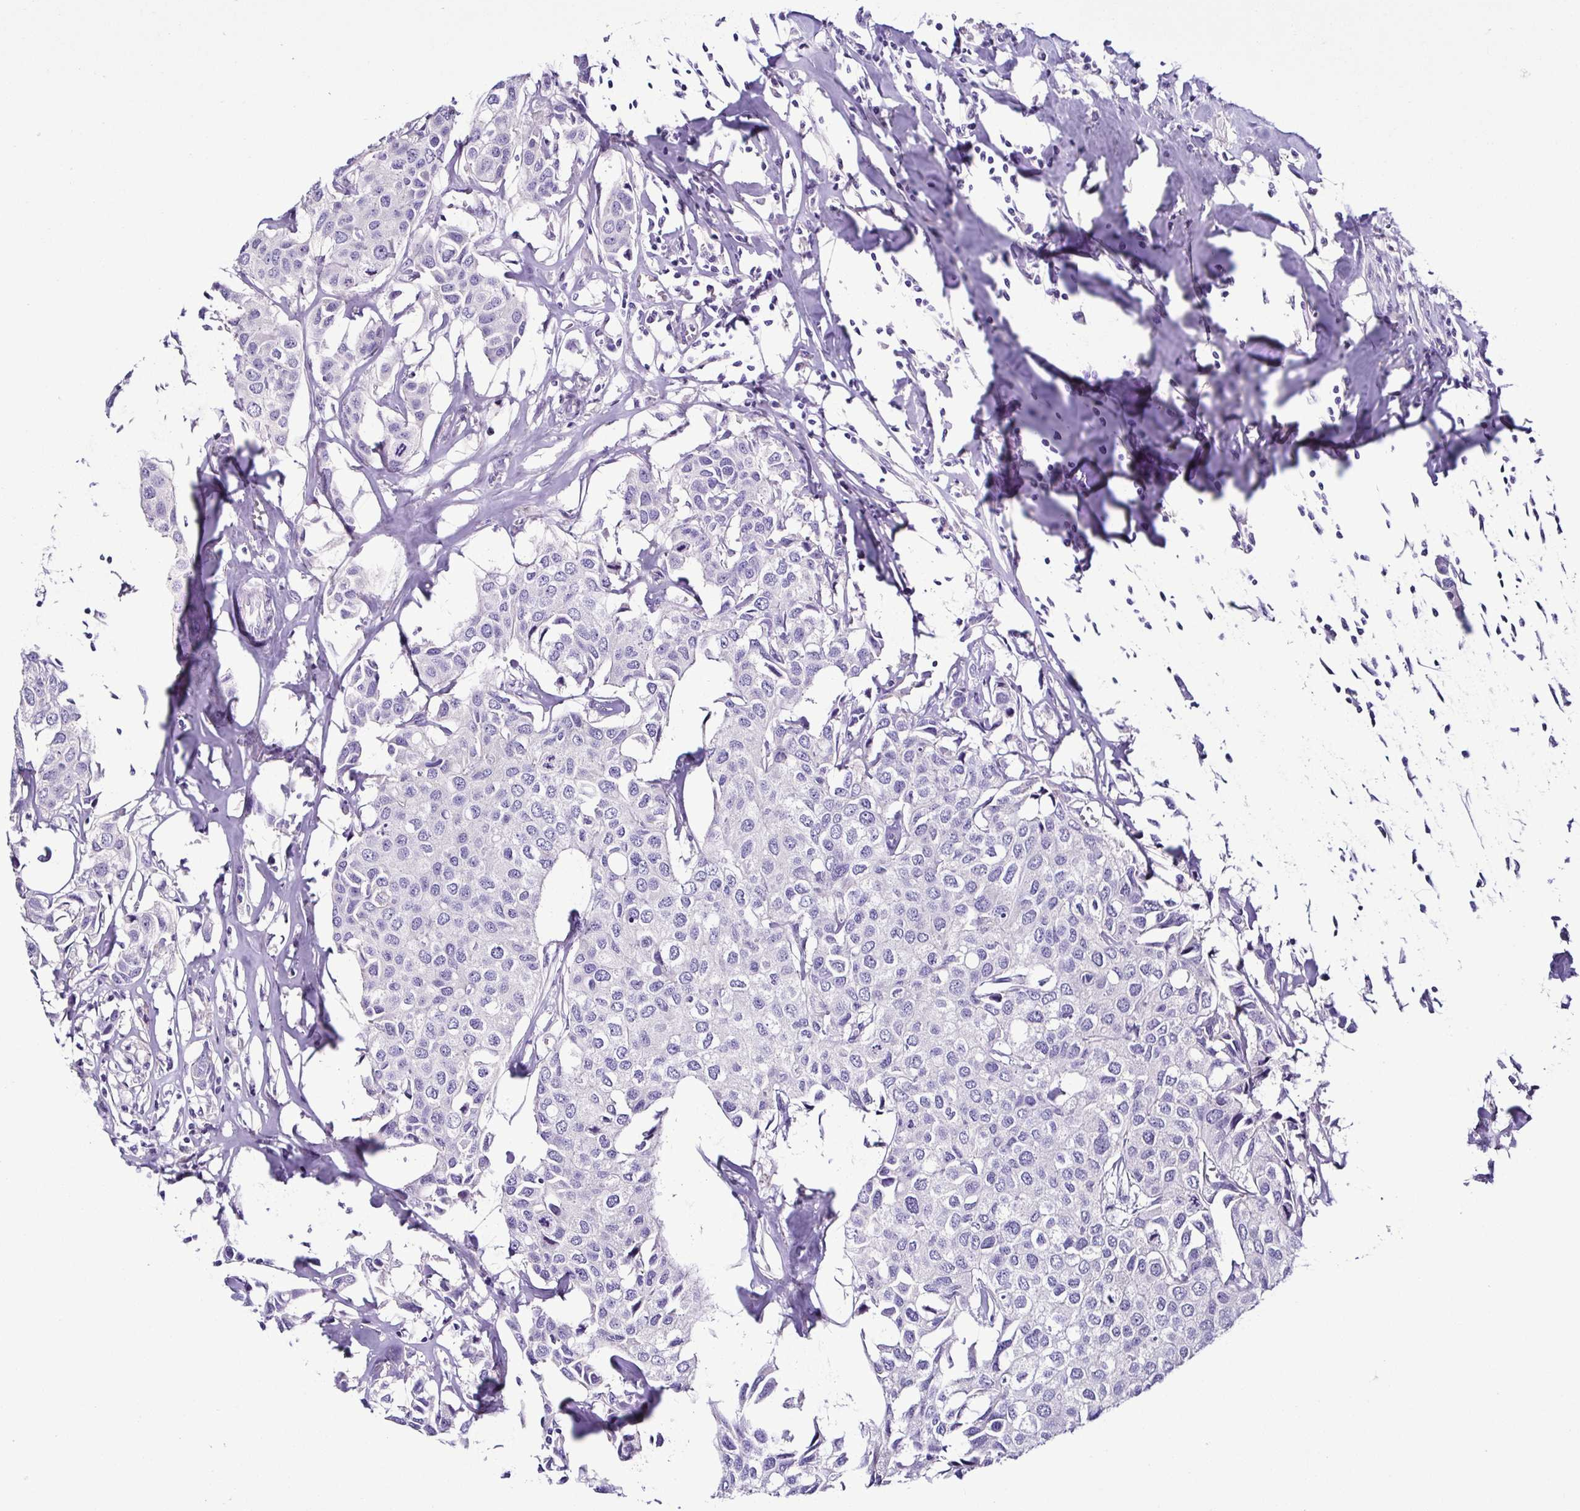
{"staining": {"intensity": "negative", "quantity": "none", "location": "none"}, "tissue": "breast cancer", "cell_type": "Tumor cells", "image_type": "cancer", "snomed": [{"axis": "morphology", "description": "Duct carcinoma"}, {"axis": "topography", "description": "Breast"}], "caption": "IHC of human breast invasive ductal carcinoma displays no expression in tumor cells. Nuclei are stained in blue.", "gene": "SRL", "patient": {"sex": "female", "age": 80}}